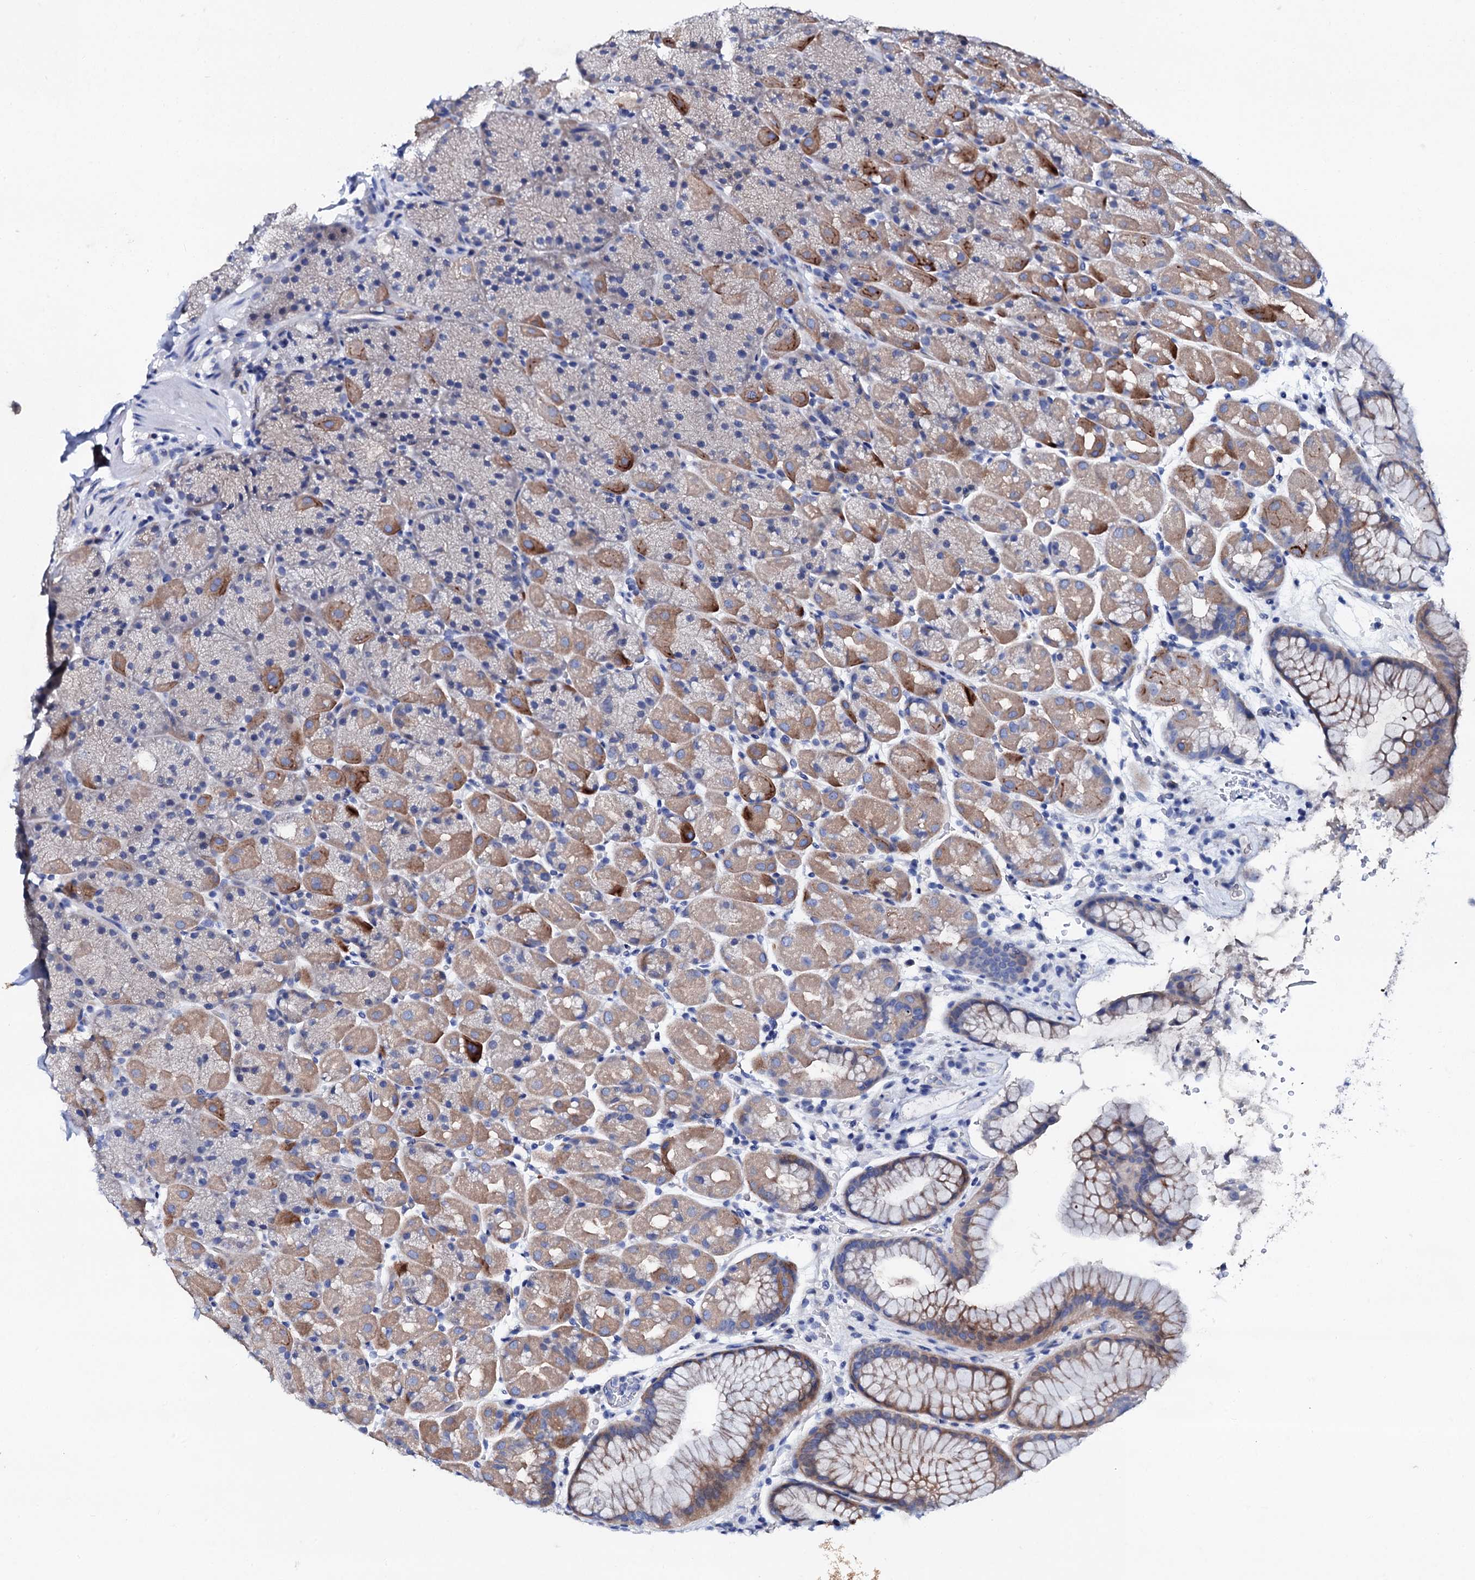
{"staining": {"intensity": "moderate", "quantity": "<25%", "location": "cytoplasmic/membranous"}, "tissue": "stomach", "cell_type": "Glandular cells", "image_type": "normal", "snomed": [{"axis": "morphology", "description": "Normal tissue, NOS"}, {"axis": "topography", "description": "Stomach, upper"}, {"axis": "topography", "description": "Stomach, lower"}], "caption": "Stomach stained for a protein shows moderate cytoplasmic/membranous positivity in glandular cells. The staining is performed using DAB brown chromogen to label protein expression. The nuclei are counter-stained blue using hematoxylin.", "gene": "TRDN", "patient": {"sex": "male", "age": 67}}